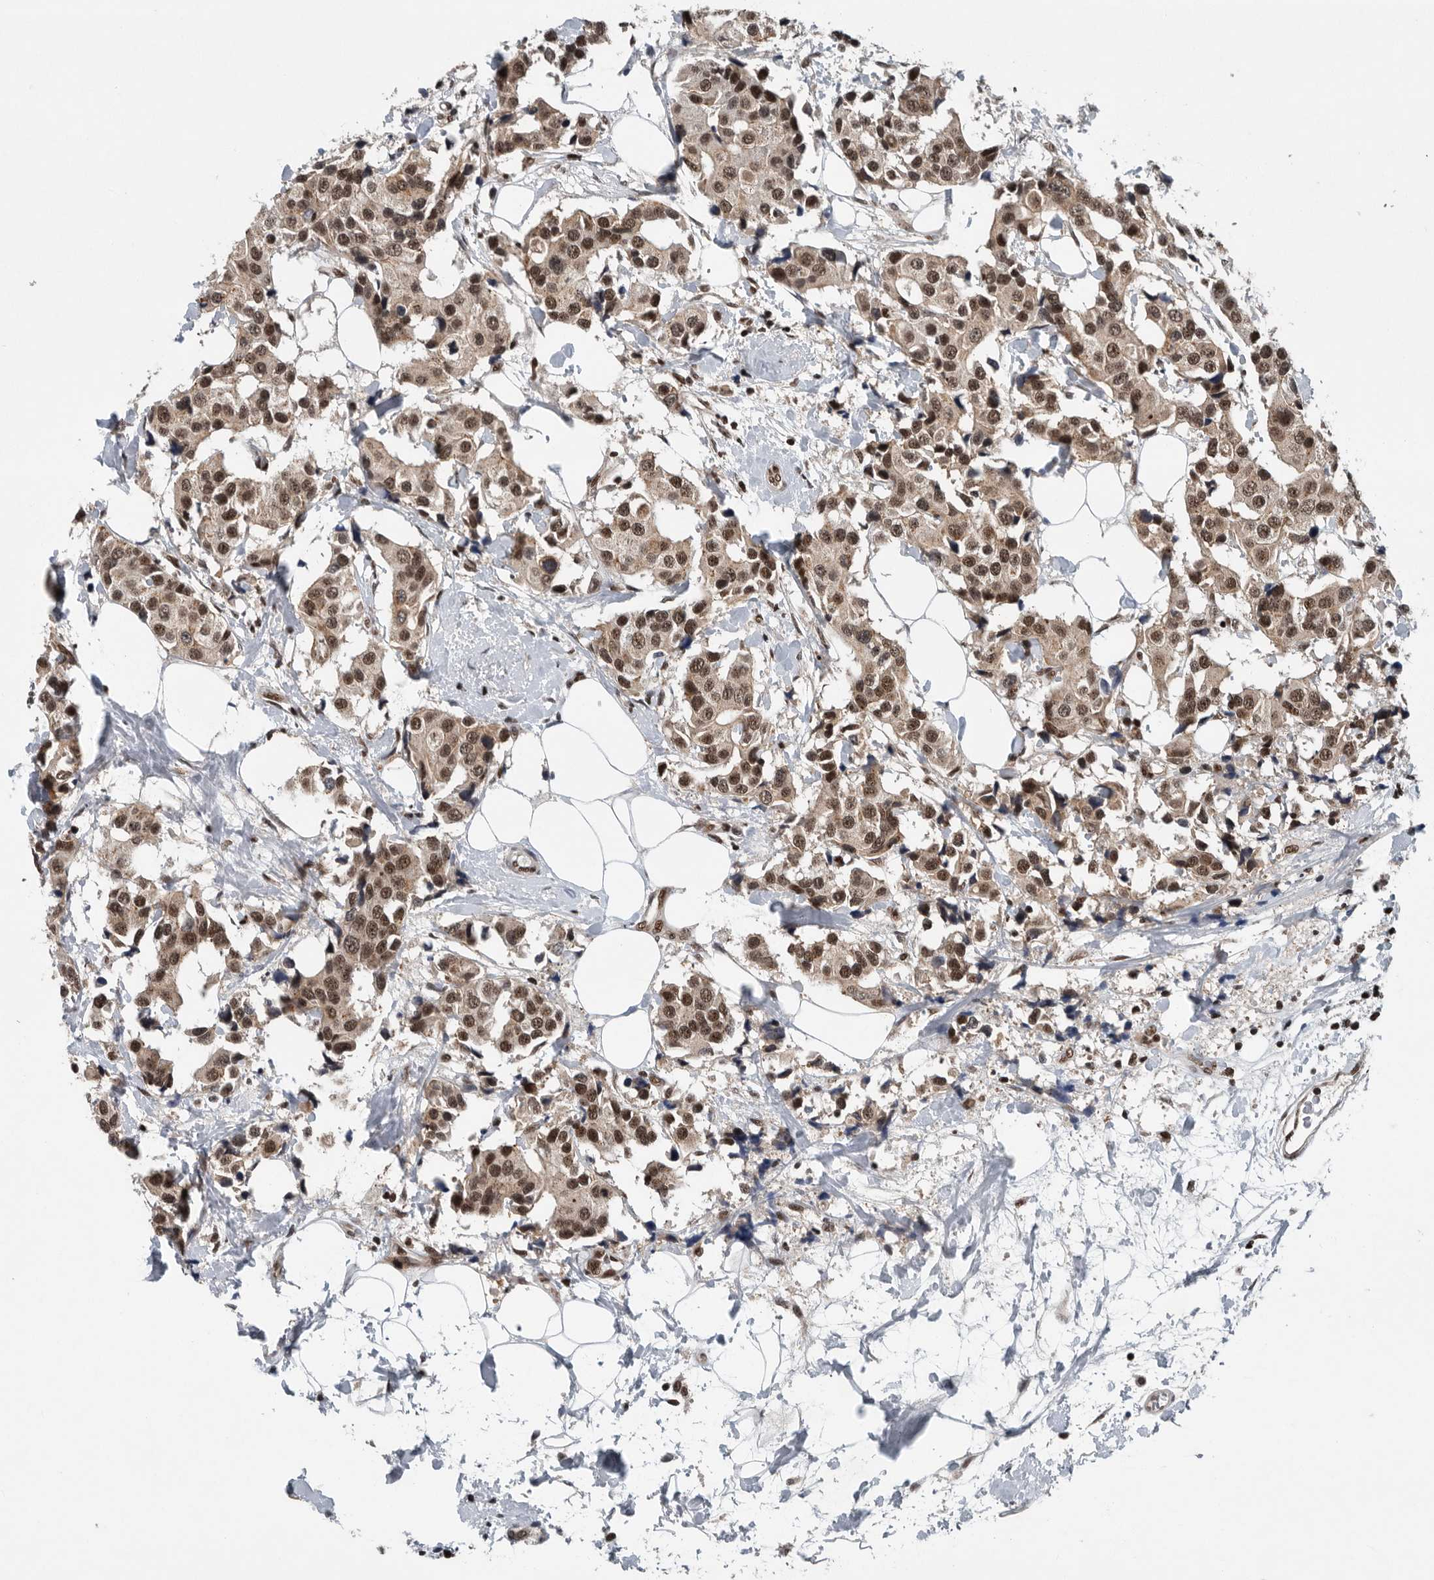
{"staining": {"intensity": "strong", "quantity": "25%-75%", "location": "nuclear"}, "tissue": "breast cancer", "cell_type": "Tumor cells", "image_type": "cancer", "snomed": [{"axis": "morphology", "description": "Normal tissue, NOS"}, {"axis": "morphology", "description": "Duct carcinoma"}, {"axis": "topography", "description": "Breast"}], "caption": "DAB immunohistochemical staining of infiltrating ductal carcinoma (breast) exhibits strong nuclear protein expression in approximately 25%-75% of tumor cells.", "gene": "SENP7", "patient": {"sex": "female", "age": 39}}